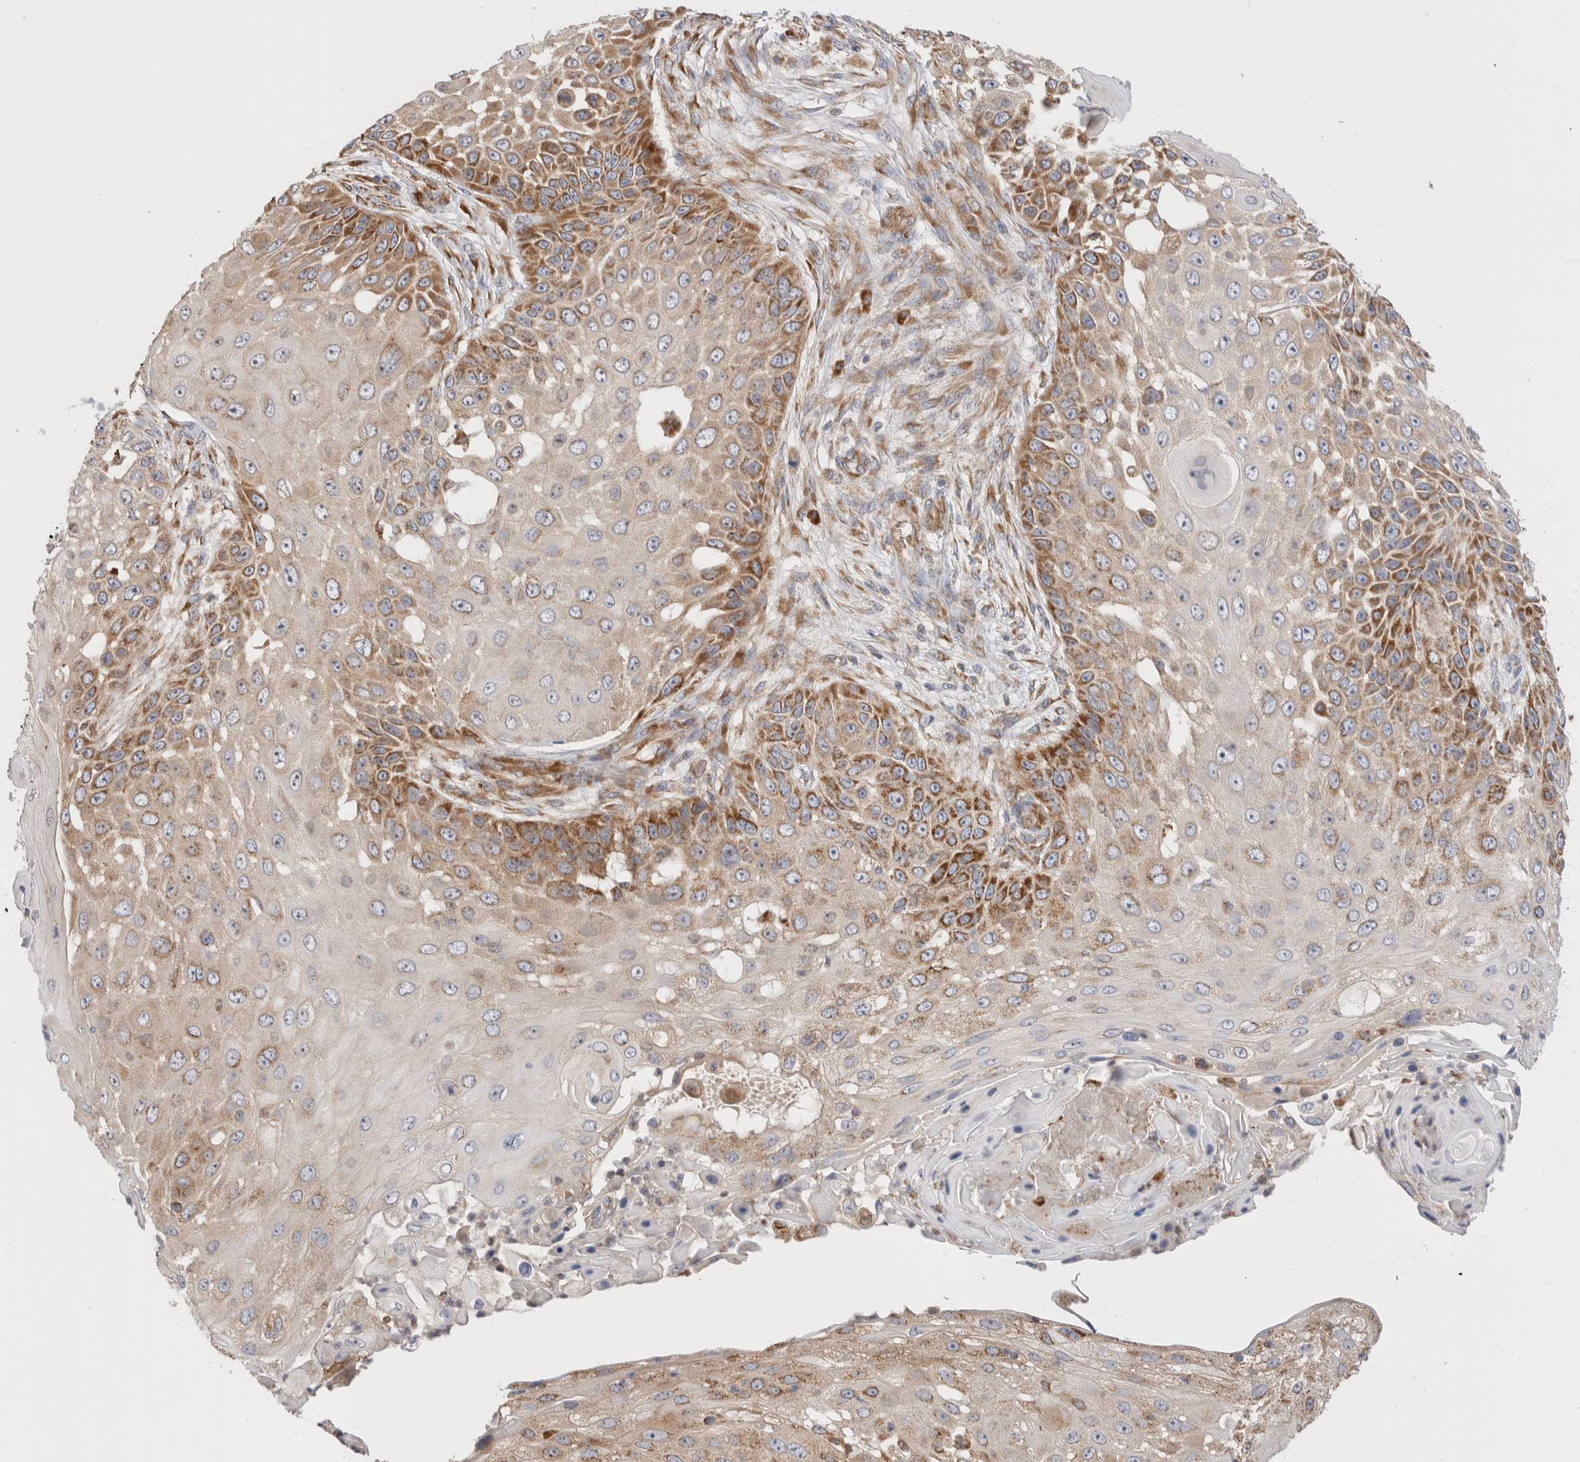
{"staining": {"intensity": "moderate", "quantity": "25%-75%", "location": "cytoplasmic/membranous"}, "tissue": "skin cancer", "cell_type": "Tumor cells", "image_type": "cancer", "snomed": [{"axis": "morphology", "description": "Squamous cell carcinoma, NOS"}, {"axis": "topography", "description": "Skin"}], "caption": "A micrograph of human skin cancer (squamous cell carcinoma) stained for a protein displays moderate cytoplasmic/membranous brown staining in tumor cells. The protein is shown in brown color, while the nuclei are stained blue.", "gene": "UTS2B", "patient": {"sex": "female", "age": 44}}